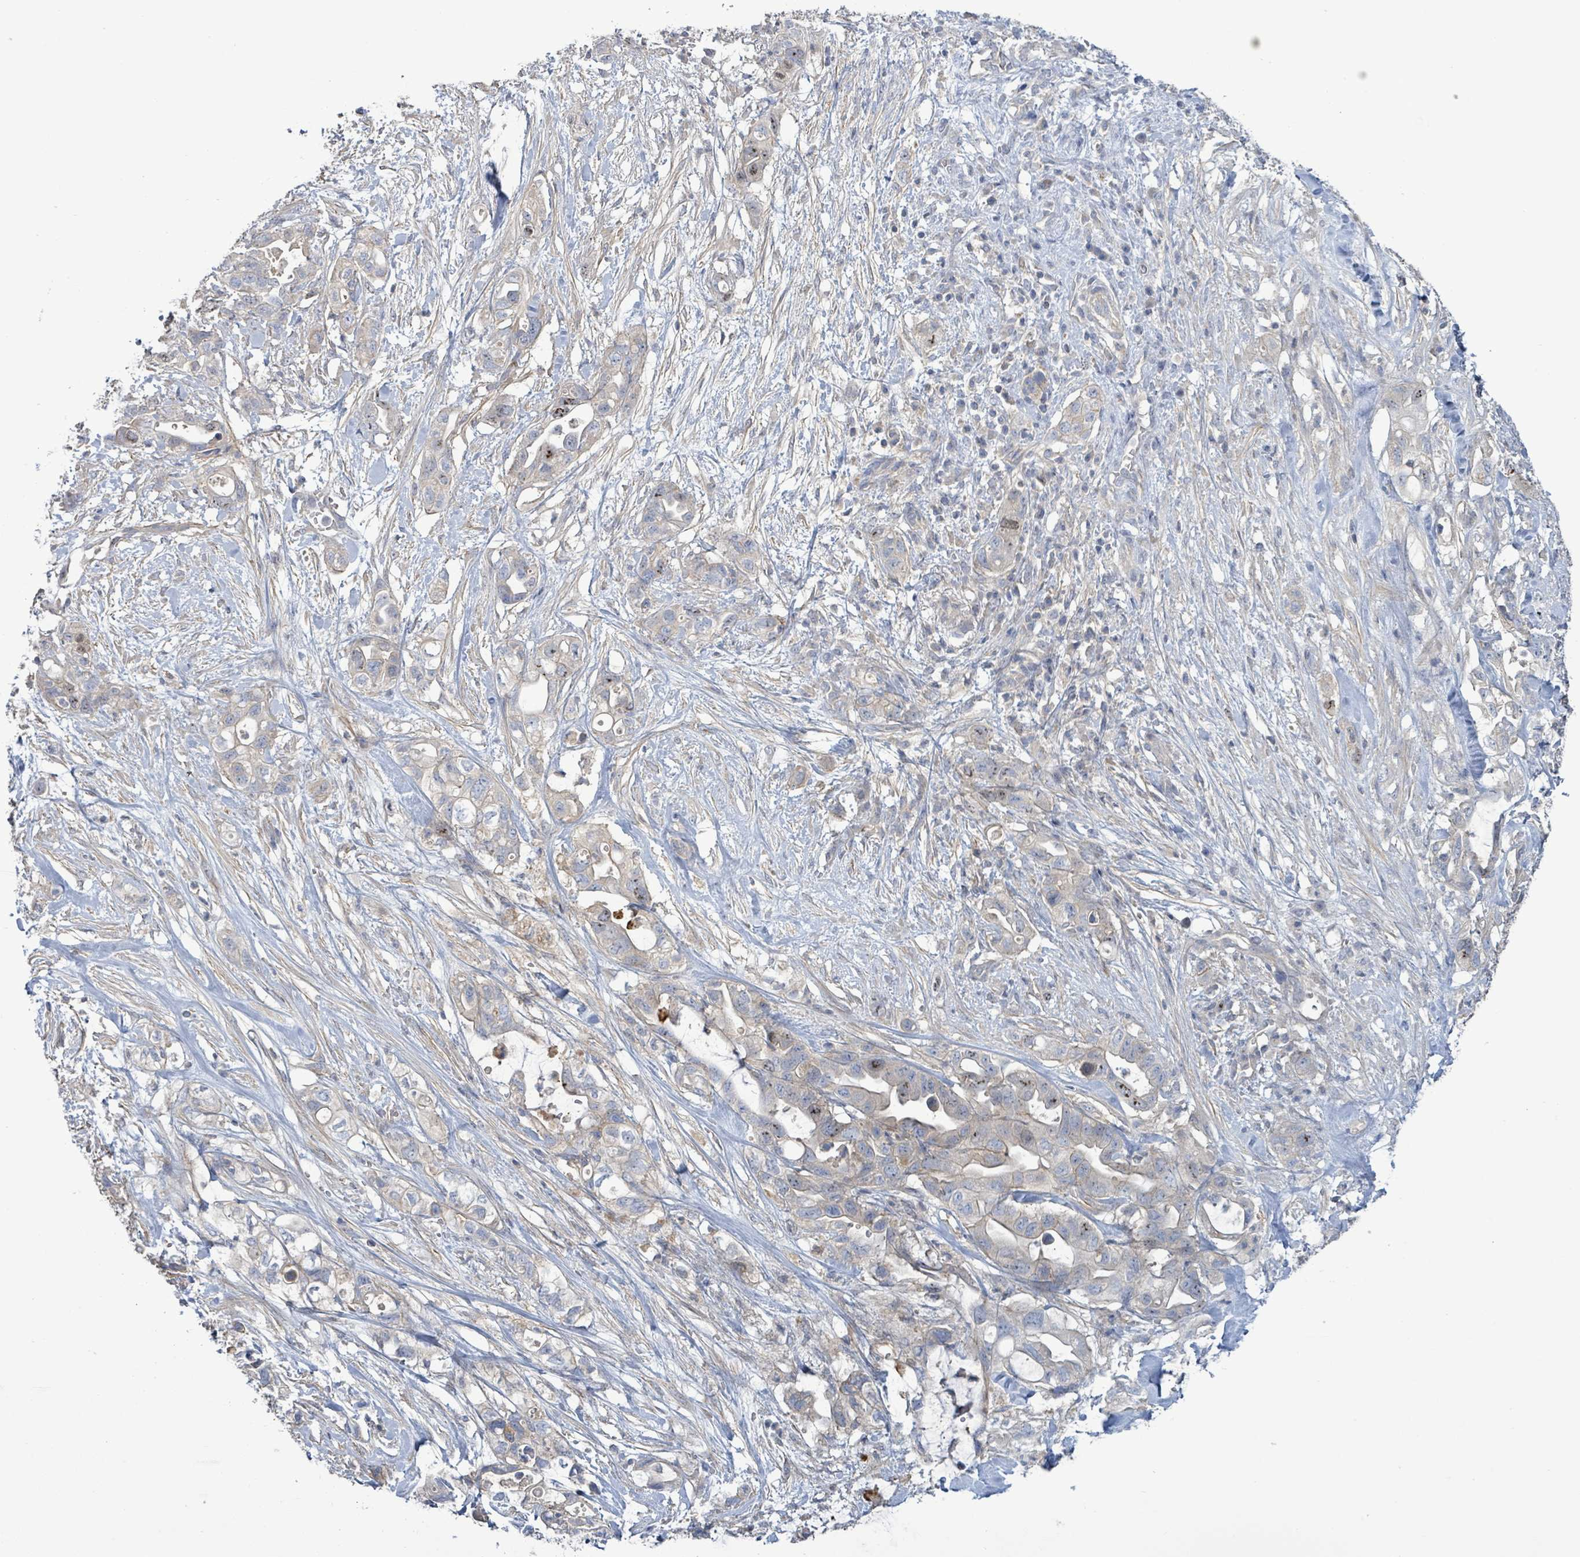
{"staining": {"intensity": "moderate", "quantity": "<25%", "location": "nuclear"}, "tissue": "pancreatic cancer", "cell_type": "Tumor cells", "image_type": "cancer", "snomed": [{"axis": "morphology", "description": "Adenocarcinoma, NOS"}, {"axis": "topography", "description": "Pancreas"}], "caption": "Immunohistochemistry (IHC) of pancreatic cancer (adenocarcinoma) shows low levels of moderate nuclear positivity in about <25% of tumor cells.", "gene": "KRAS", "patient": {"sex": "female", "age": 72}}